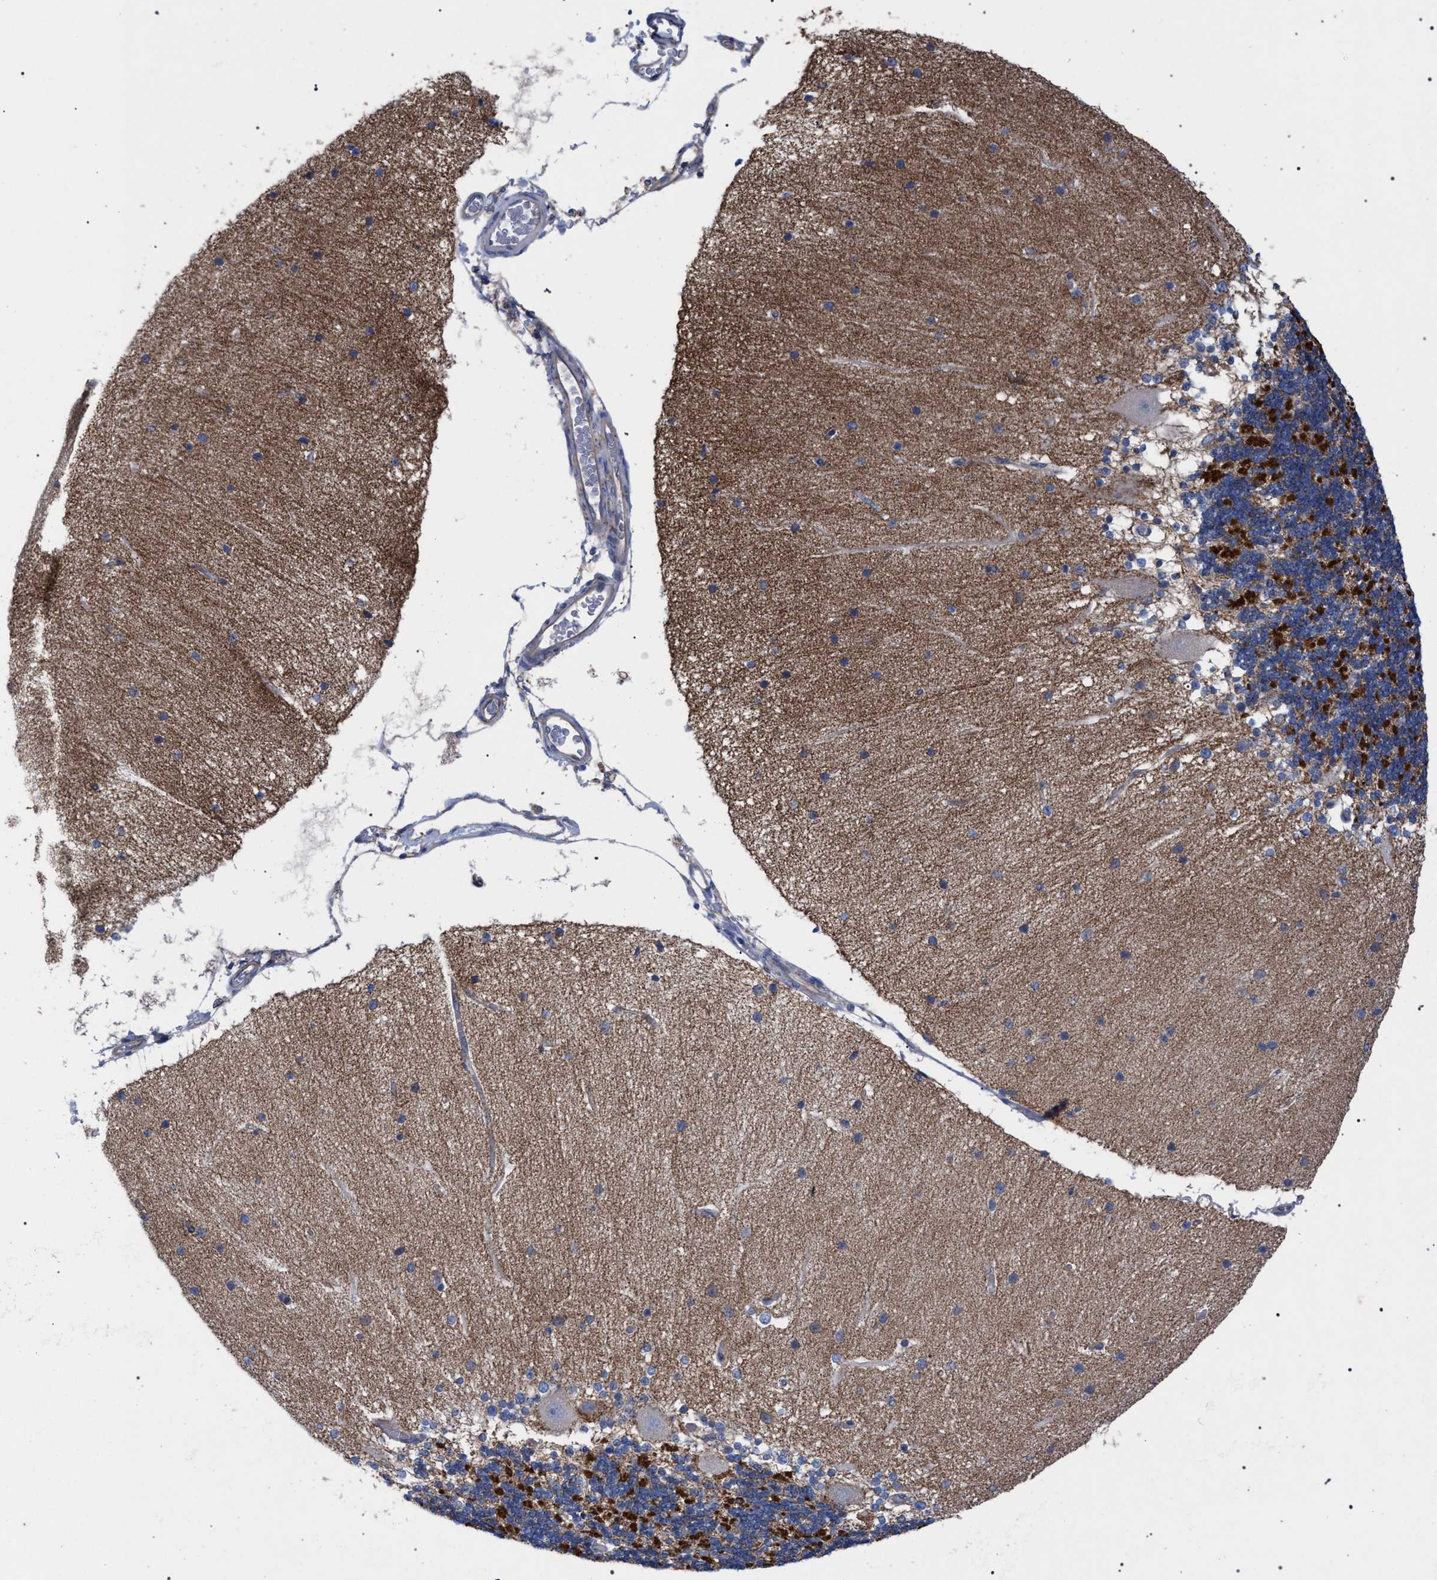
{"staining": {"intensity": "strong", "quantity": "25%-75%", "location": "cytoplasmic/membranous"}, "tissue": "cerebellum", "cell_type": "Cells in granular layer", "image_type": "normal", "snomed": [{"axis": "morphology", "description": "Normal tissue, NOS"}, {"axis": "topography", "description": "Cerebellum"}], "caption": "Protein expression analysis of unremarkable human cerebellum reveals strong cytoplasmic/membranous expression in about 25%-75% of cells in granular layer. The staining was performed using DAB (3,3'-diaminobenzidine), with brown indicating positive protein expression. Nuclei are stained blue with hematoxylin.", "gene": "GMPR", "patient": {"sex": "female", "age": 54}}